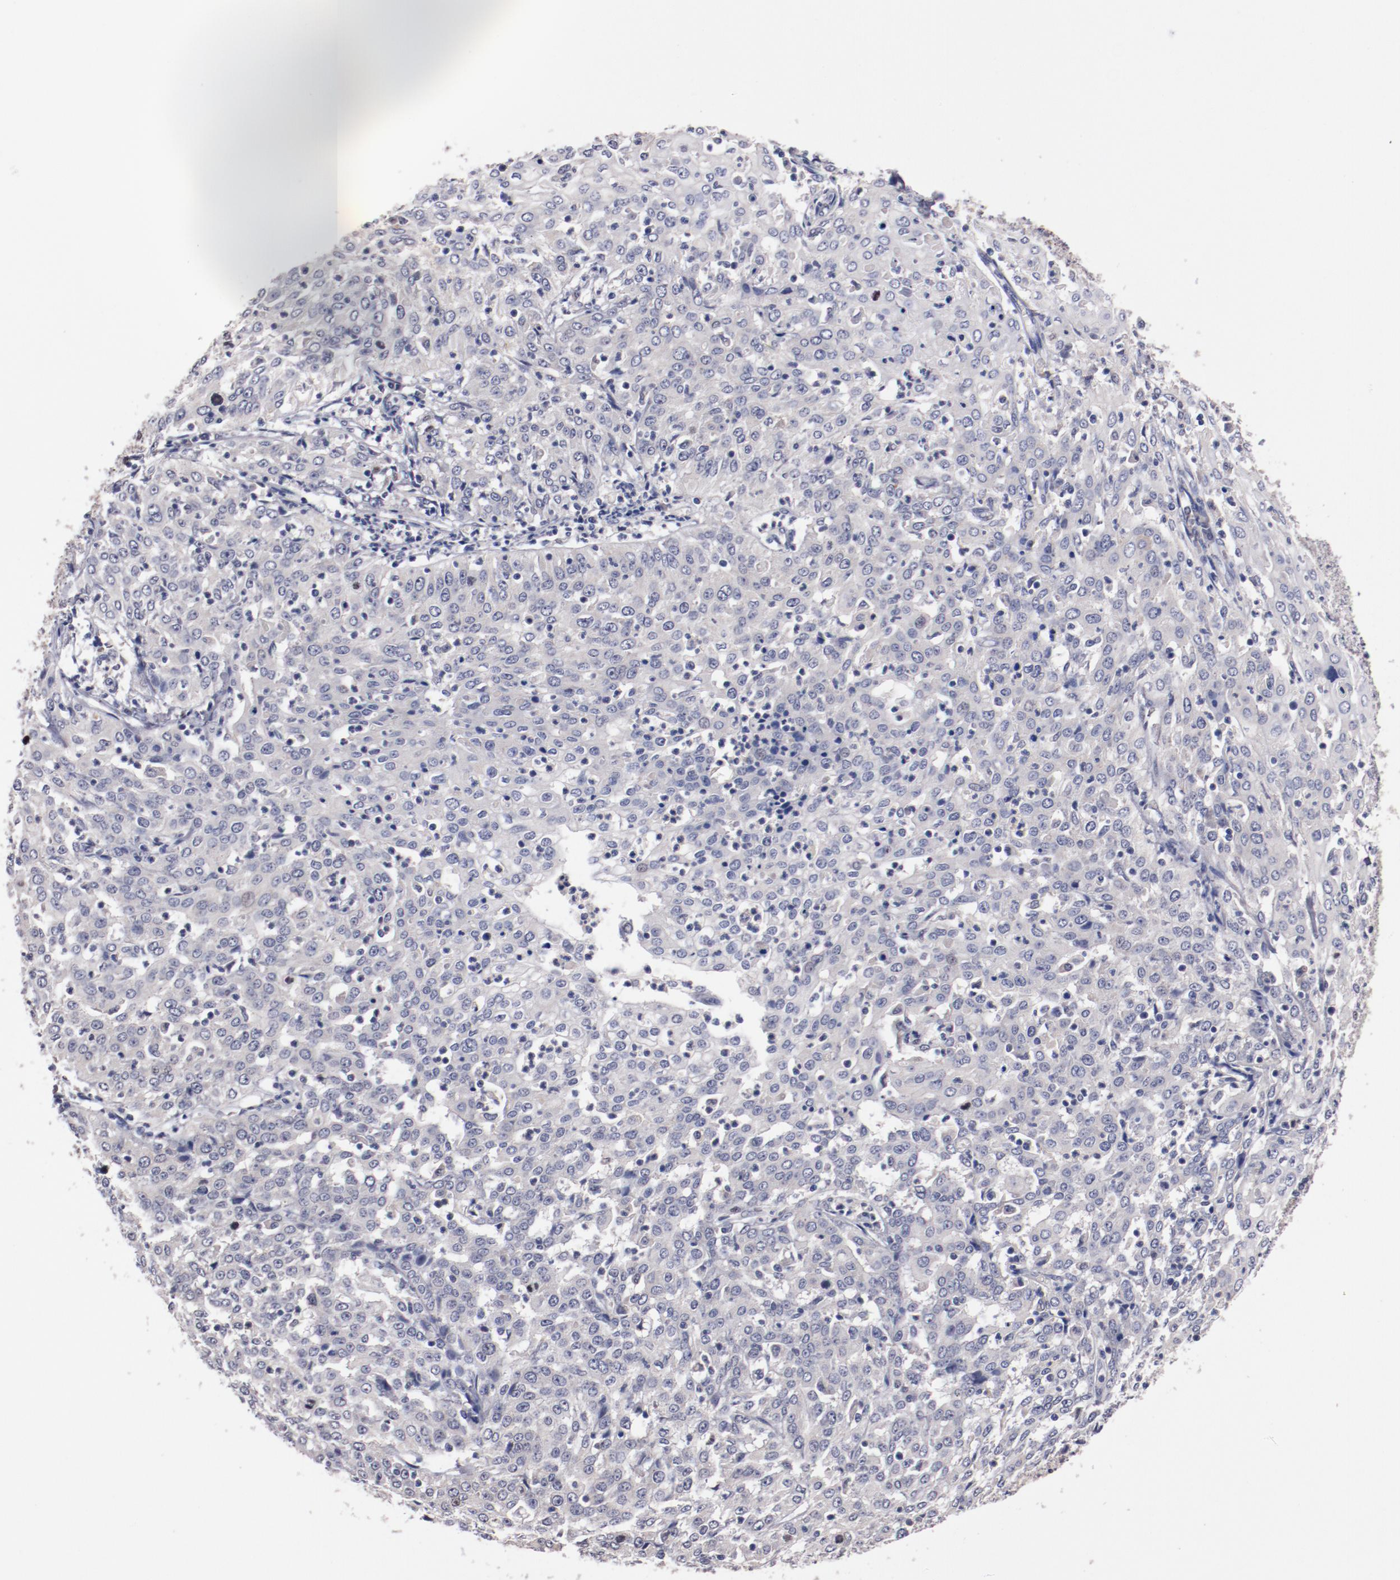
{"staining": {"intensity": "negative", "quantity": "none", "location": "none"}, "tissue": "cervical cancer", "cell_type": "Tumor cells", "image_type": "cancer", "snomed": [{"axis": "morphology", "description": "Squamous cell carcinoma, NOS"}, {"axis": "topography", "description": "Cervix"}], "caption": "This is a image of IHC staining of cervical squamous cell carcinoma, which shows no positivity in tumor cells. (Stains: DAB (3,3'-diaminobenzidine) immunohistochemistry (IHC) with hematoxylin counter stain, Microscopy: brightfield microscopy at high magnification).", "gene": "FAM81A", "patient": {"sex": "female", "age": 39}}